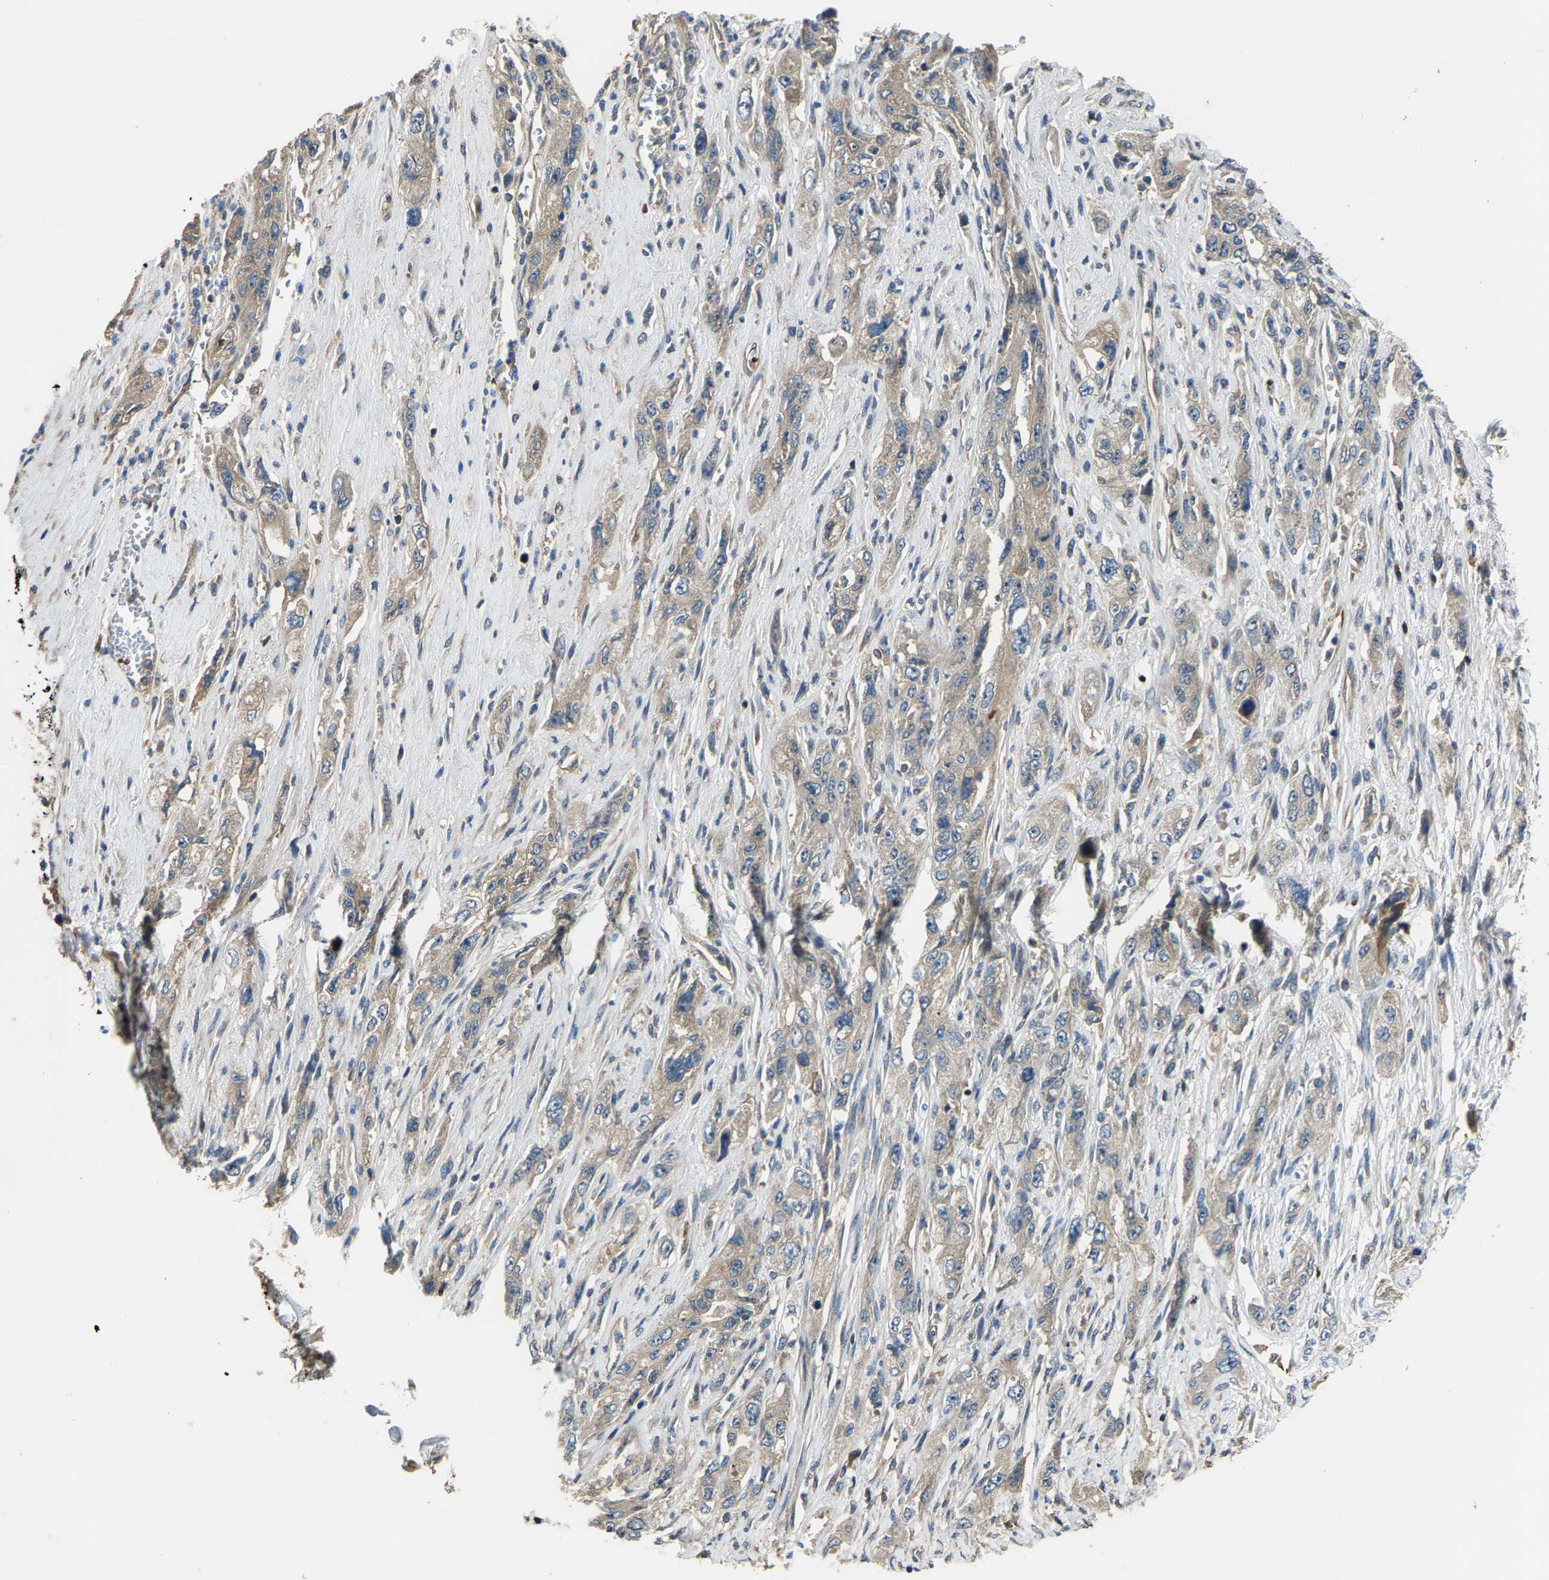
{"staining": {"intensity": "weak", "quantity": "25%-75%", "location": "cytoplasmic/membranous"}, "tissue": "pancreatic cancer", "cell_type": "Tumor cells", "image_type": "cancer", "snomed": [{"axis": "morphology", "description": "Adenocarcinoma, NOS"}, {"axis": "topography", "description": "Pancreas"}], "caption": "A photomicrograph of adenocarcinoma (pancreatic) stained for a protein demonstrates weak cytoplasmic/membranous brown staining in tumor cells. The staining was performed using DAB, with brown indicating positive protein expression. Nuclei are stained blue with hematoxylin.", "gene": "AGBL3", "patient": {"sex": "female", "age": 73}}